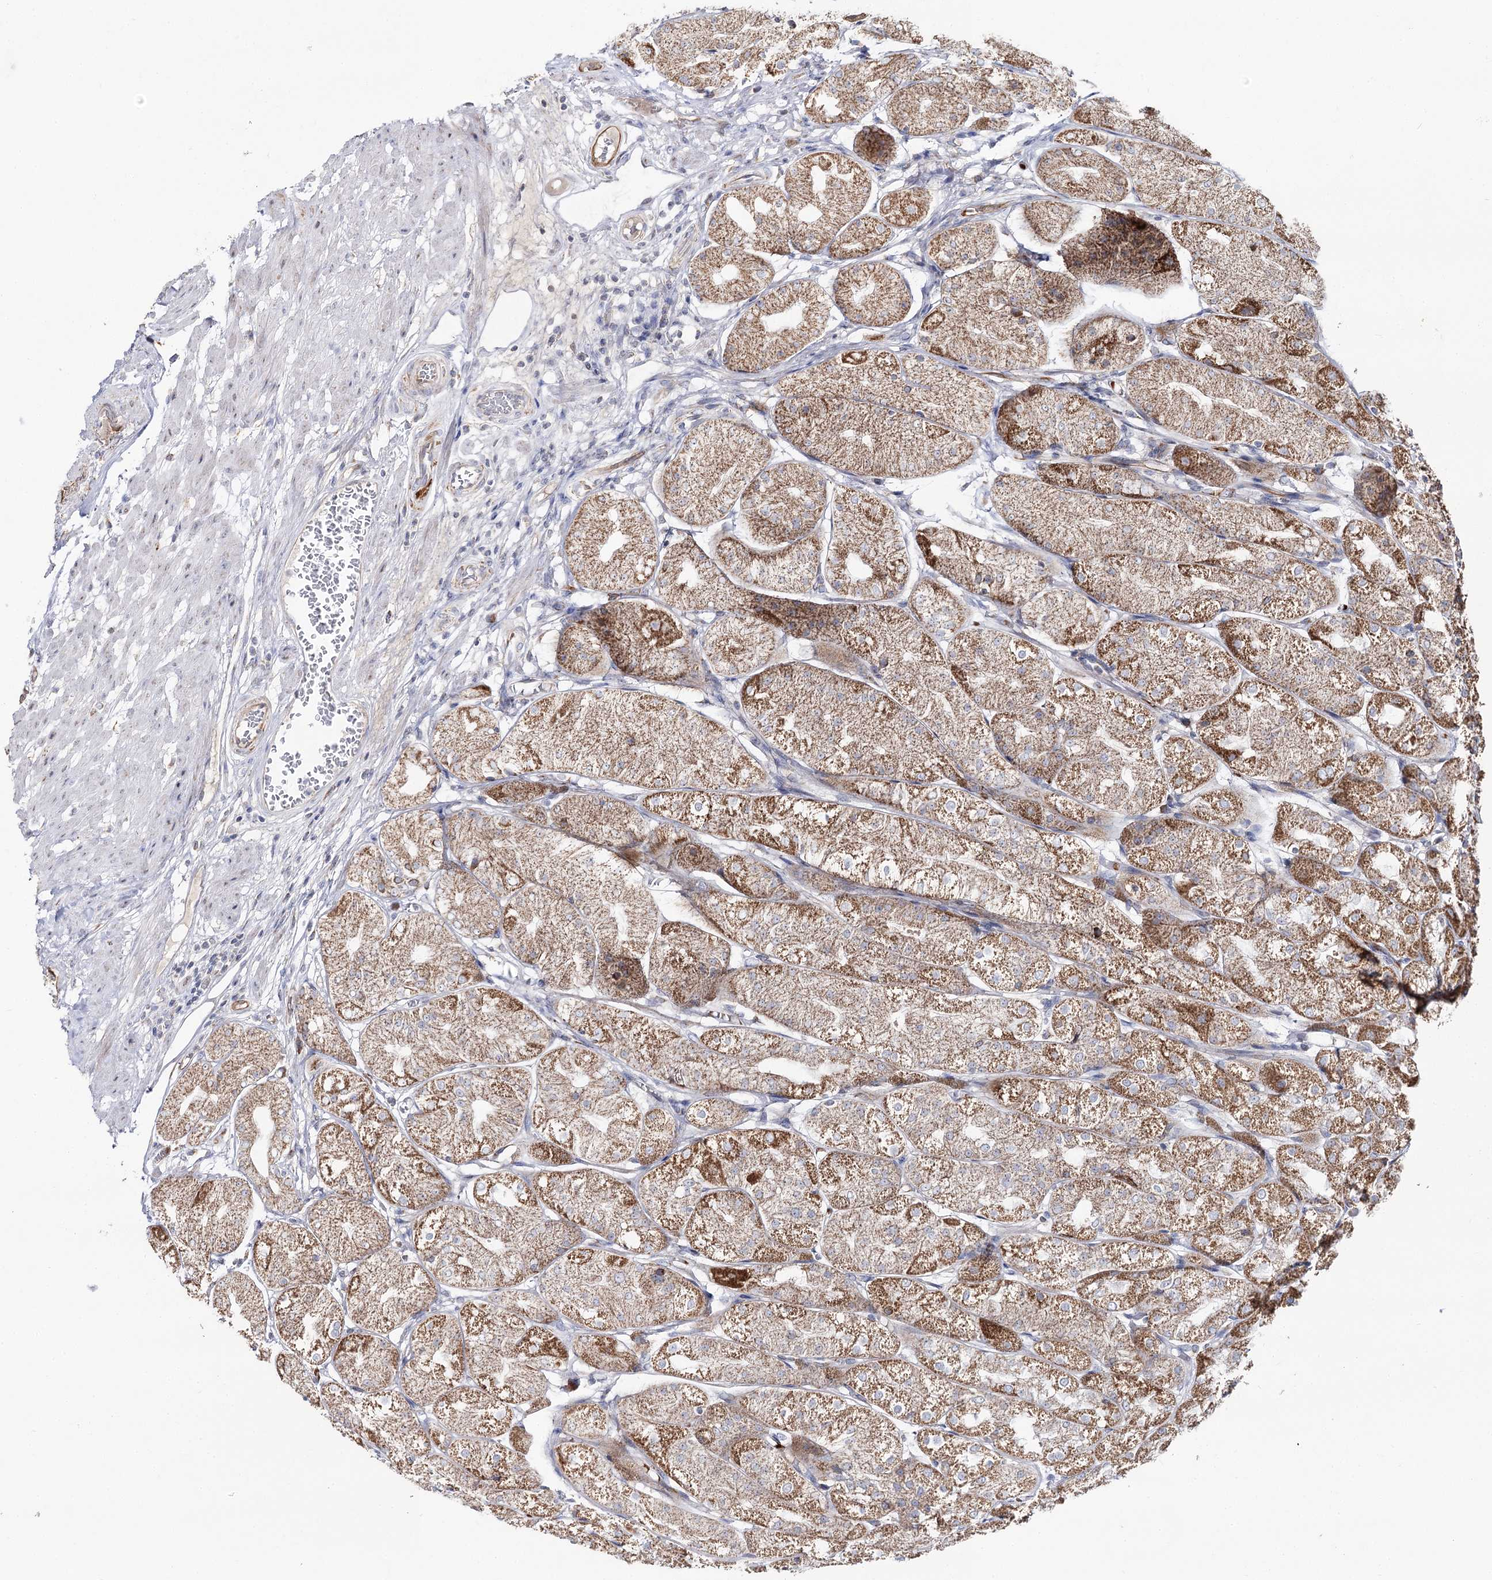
{"staining": {"intensity": "strong", "quantity": "25%-75%", "location": "cytoplasmic/membranous"}, "tissue": "stomach", "cell_type": "Glandular cells", "image_type": "normal", "snomed": [{"axis": "morphology", "description": "Normal tissue, NOS"}, {"axis": "topography", "description": "Stomach, upper"}], "caption": "Strong cytoplasmic/membranous protein expression is appreciated in about 25%-75% of glandular cells in stomach.", "gene": "CBR4", "patient": {"sex": "male", "age": 72}}